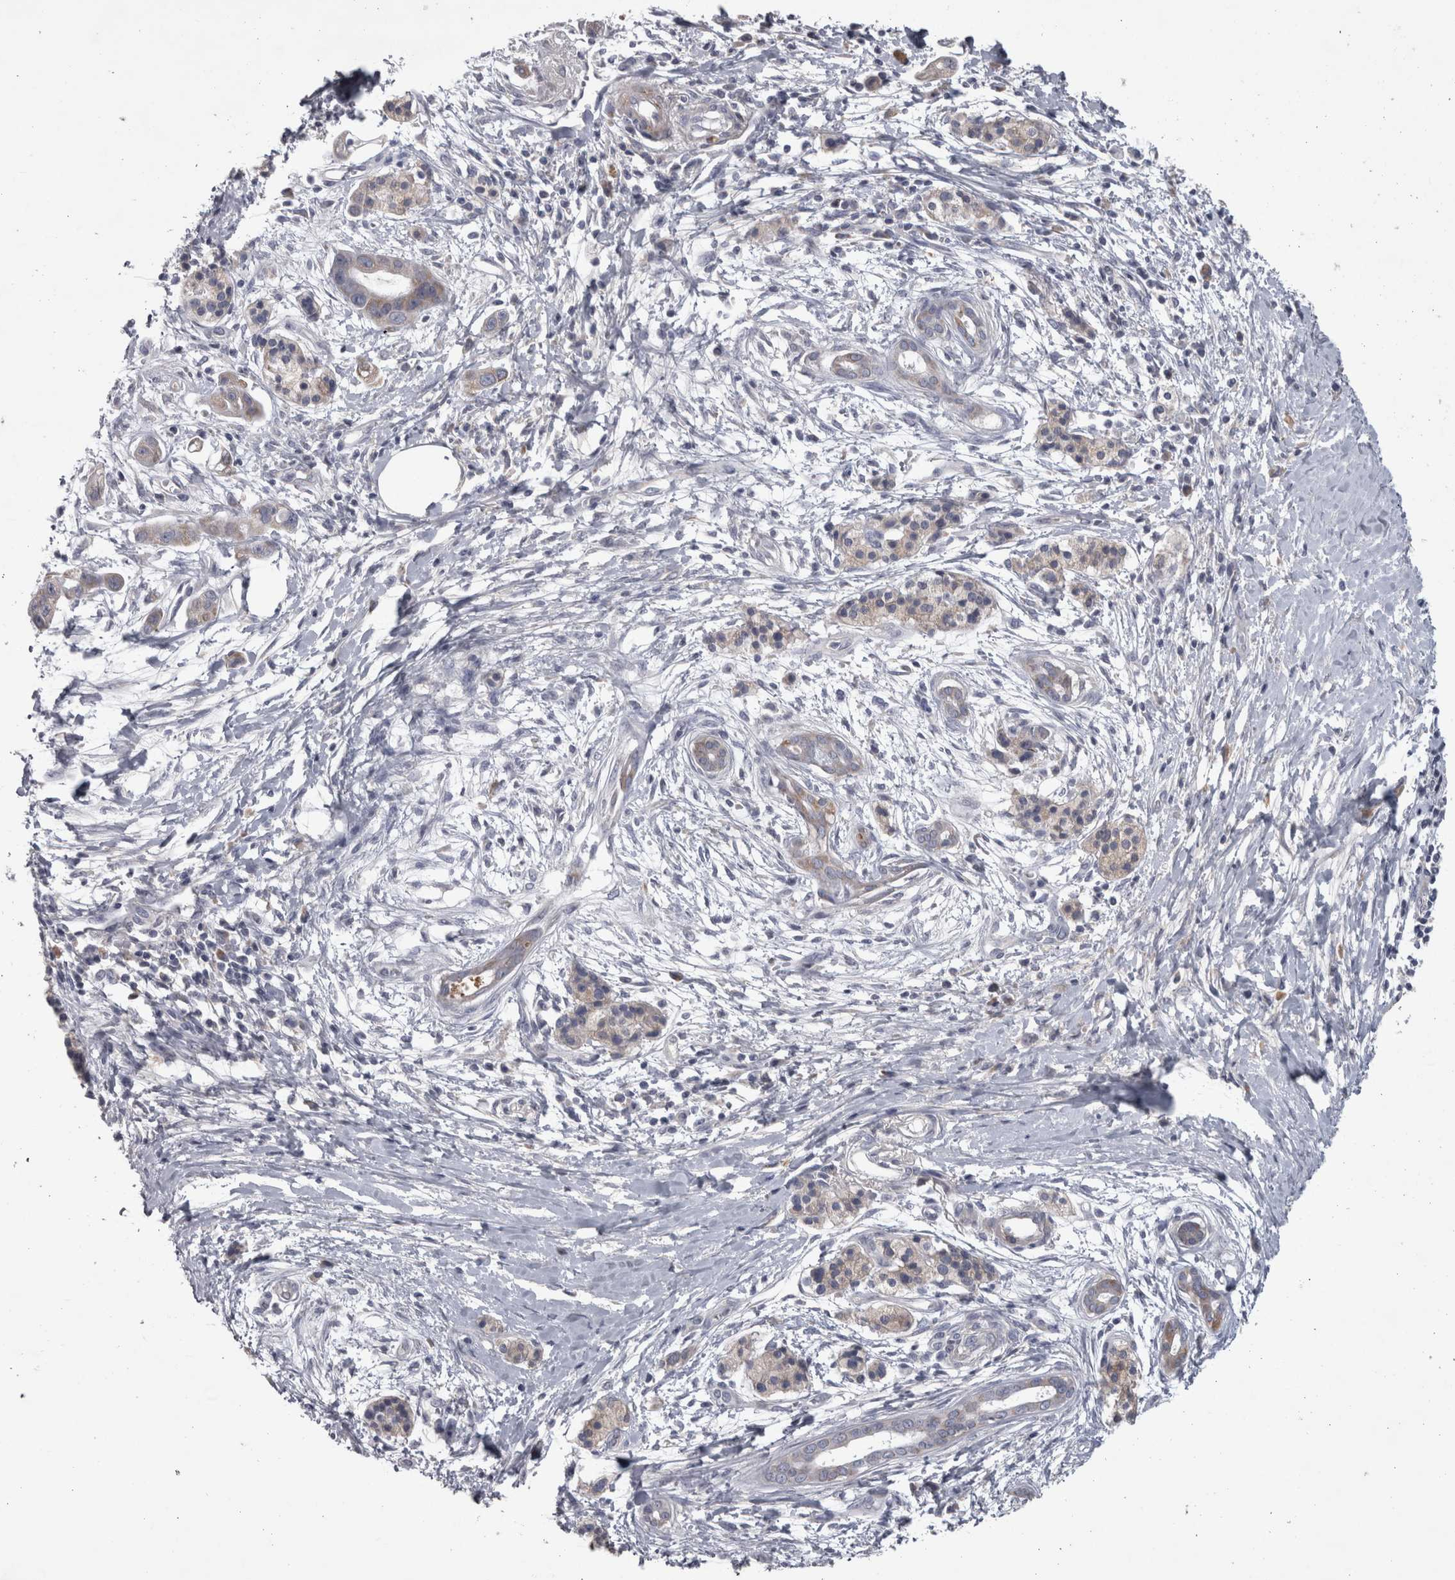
{"staining": {"intensity": "weak", "quantity": "<25%", "location": "cytoplasmic/membranous"}, "tissue": "pancreatic cancer", "cell_type": "Tumor cells", "image_type": "cancer", "snomed": [{"axis": "morphology", "description": "Adenocarcinoma, NOS"}, {"axis": "topography", "description": "Pancreas"}], "caption": "Immunohistochemistry (IHC) image of neoplastic tissue: human adenocarcinoma (pancreatic) stained with DAB (3,3'-diaminobenzidine) demonstrates no significant protein expression in tumor cells. (DAB immunohistochemistry (IHC) with hematoxylin counter stain).", "gene": "DBT", "patient": {"sex": "male", "age": 59}}